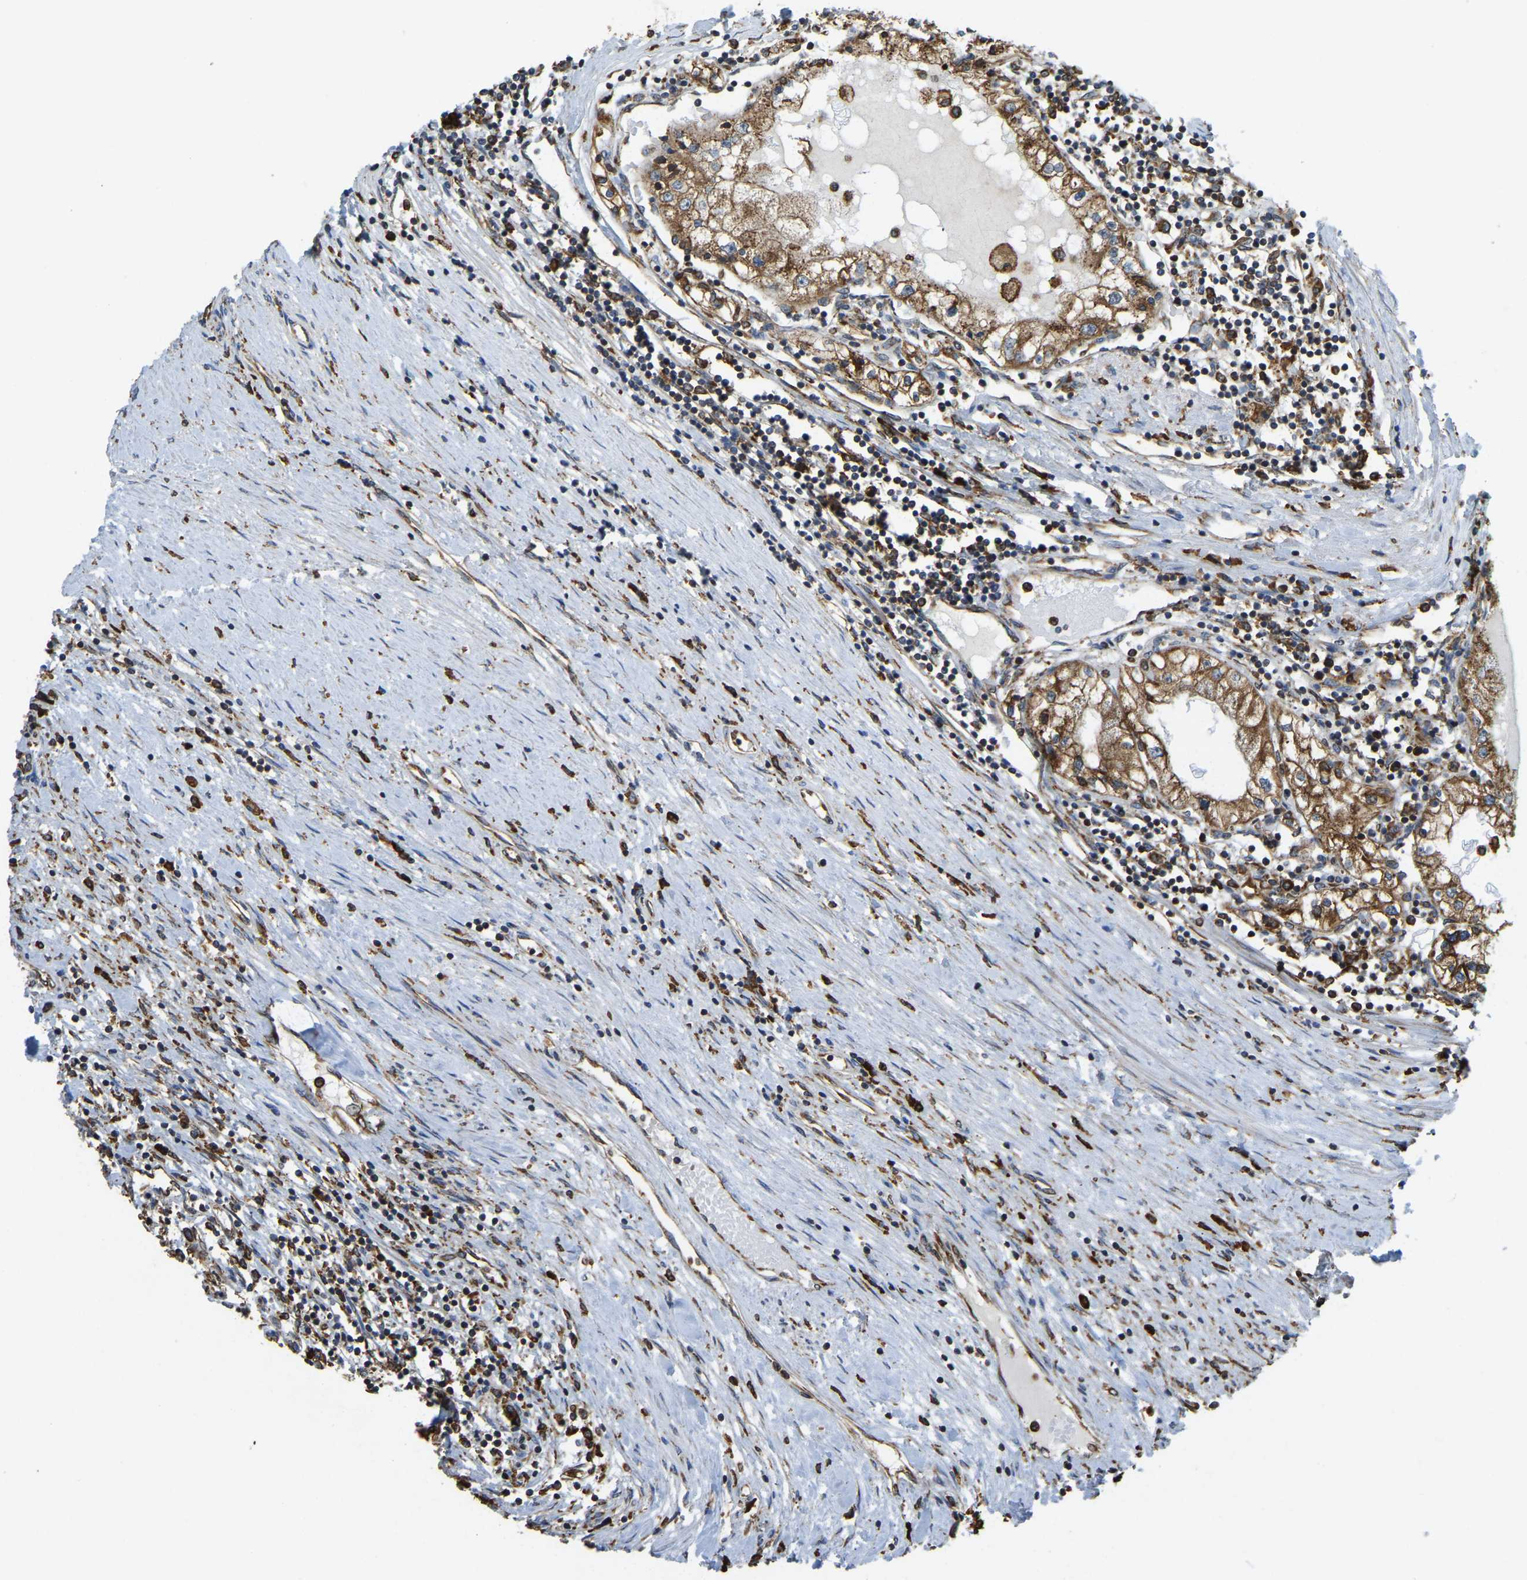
{"staining": {"intensity": "strong", "quantity": ">75%", "location": "cytoplasmic/membranous"}, "tissue": "renal cancer", "cell_type": "Tumor cells", "image_type": "cancer", "snomed": [{"axis": "morphology", "description": "Adenocarcinoma, NOS"}, {"axis": "topography", "description": "Kidney"}], "caption": "Human renal cancer stained with a brown dye exhibits strong cytoplasmic/membranous positive expression in approximately >75% of tumor cells.", "gene": "RNF115", "patient": {"sex": "male", "age": 68}}